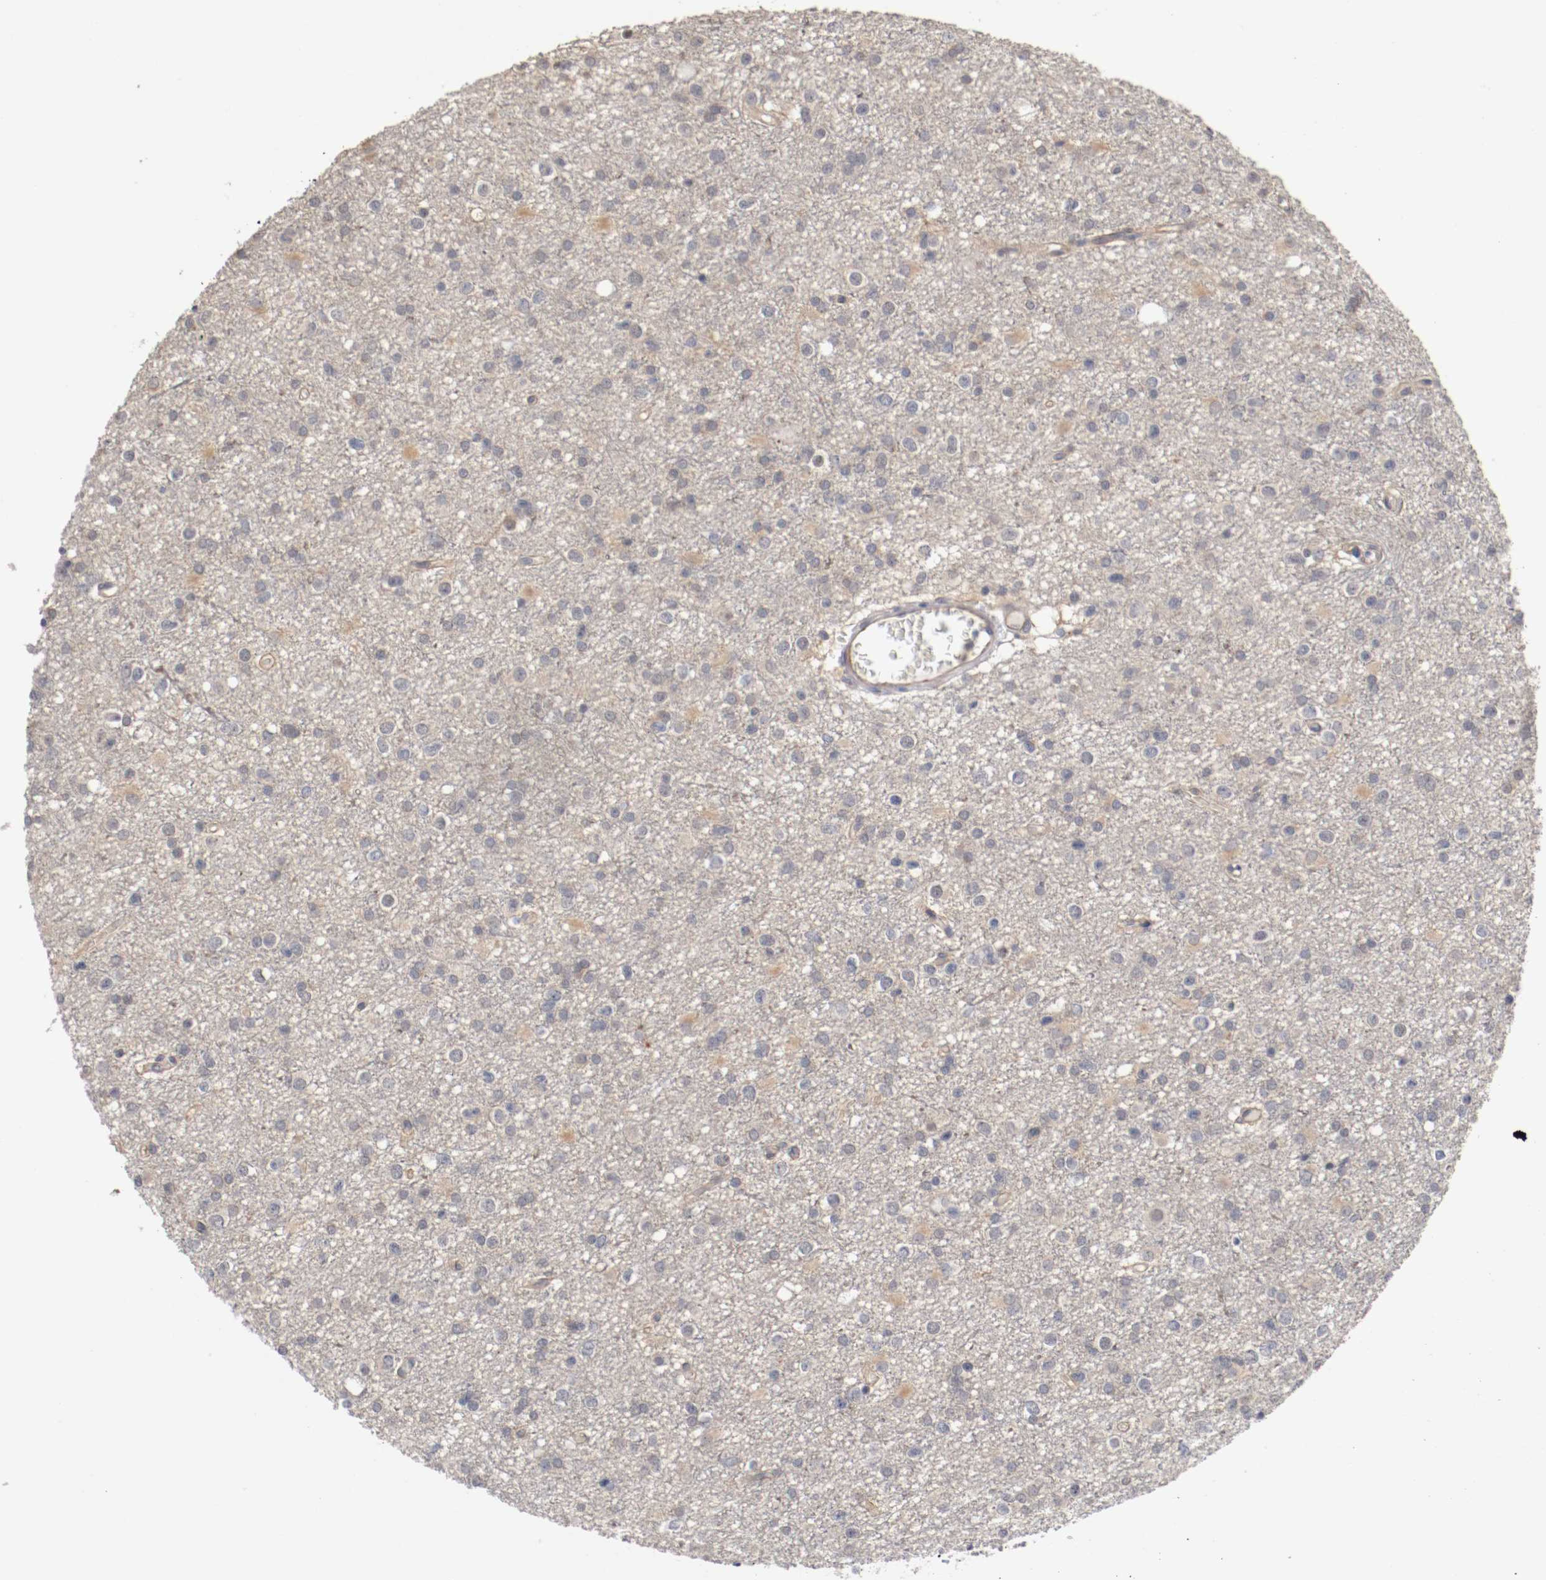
{"staining": {"intensity": "weak", "quantity": "<25%", "location": "cytoplasmic/membranous"}, "tissue": "glioma", "cell_type": "Tumor cells", "image_type": "cancer", "snomed": [{"axis": "morphology", "description": "Glioma, malignant, Low grade"}, {"axis": "topography", "description": "Brain"}], "caption": "The IHC histopathology image has no significant positivity in tumor cells of glioma tissue.", "gene": "RBM23", "patient": {"sex": "male", "age": 42}}